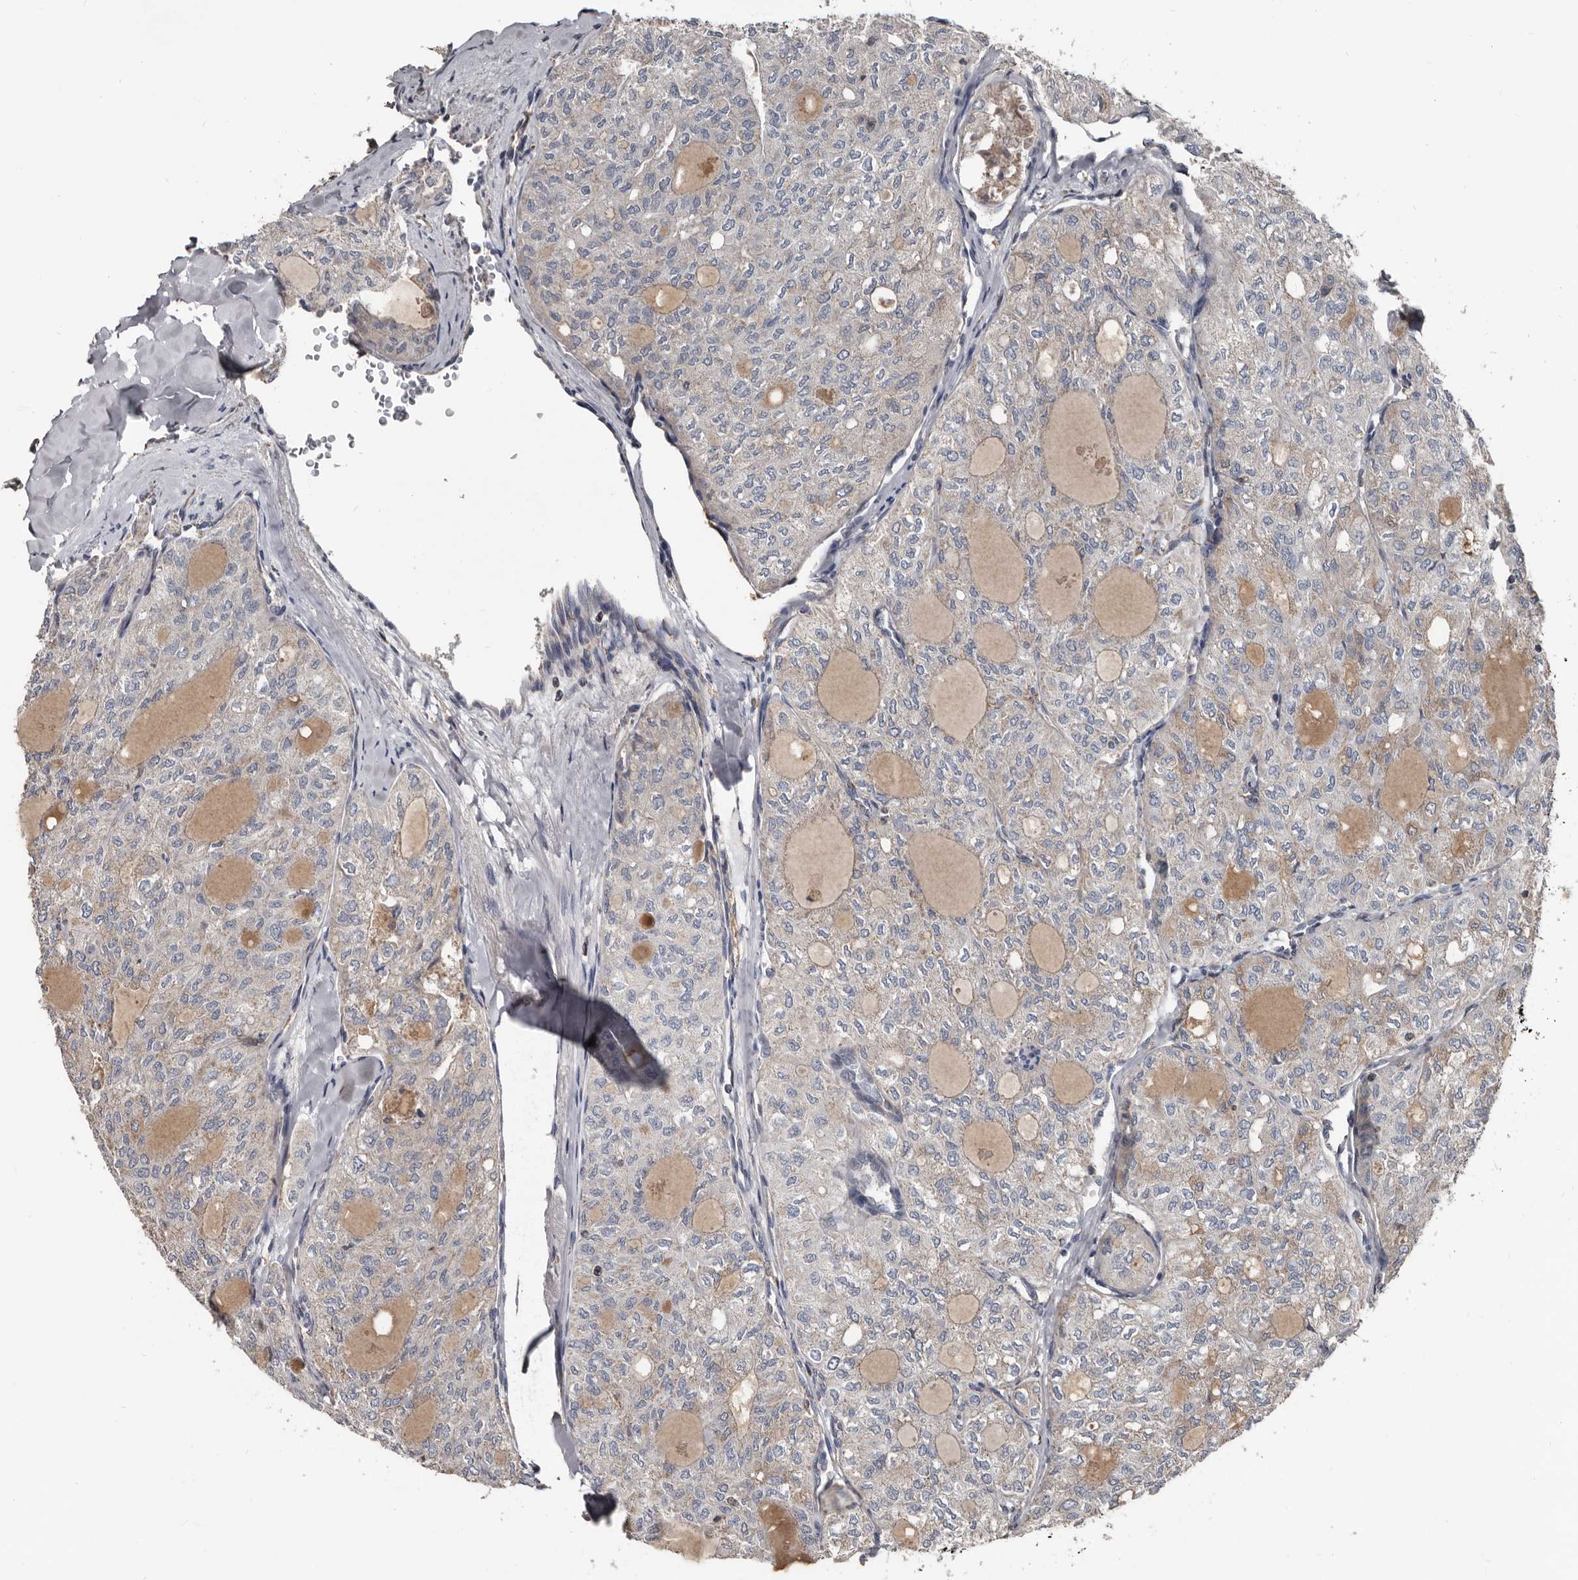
{"staining": {"intensity": "weak", "quantity": "<25%", "location": "cytoplasmic/membranous"}, "tissue": "thyroid cancer", "cell_type": "Tumor cells", "image_type": "cancer", "snomed": [{"axis": "morphology", "description": "Follicular adenoma carcinoma, NOS"}, {"axis": "topography", "description": "Thyroid gland"}], "caption": "The IHC image has no significant positivity in tumor cells of thyroid follicular adenoma carcinoma tissue.", "gene": "GREB1", "patient": {"sex": "male", "age": 75}}